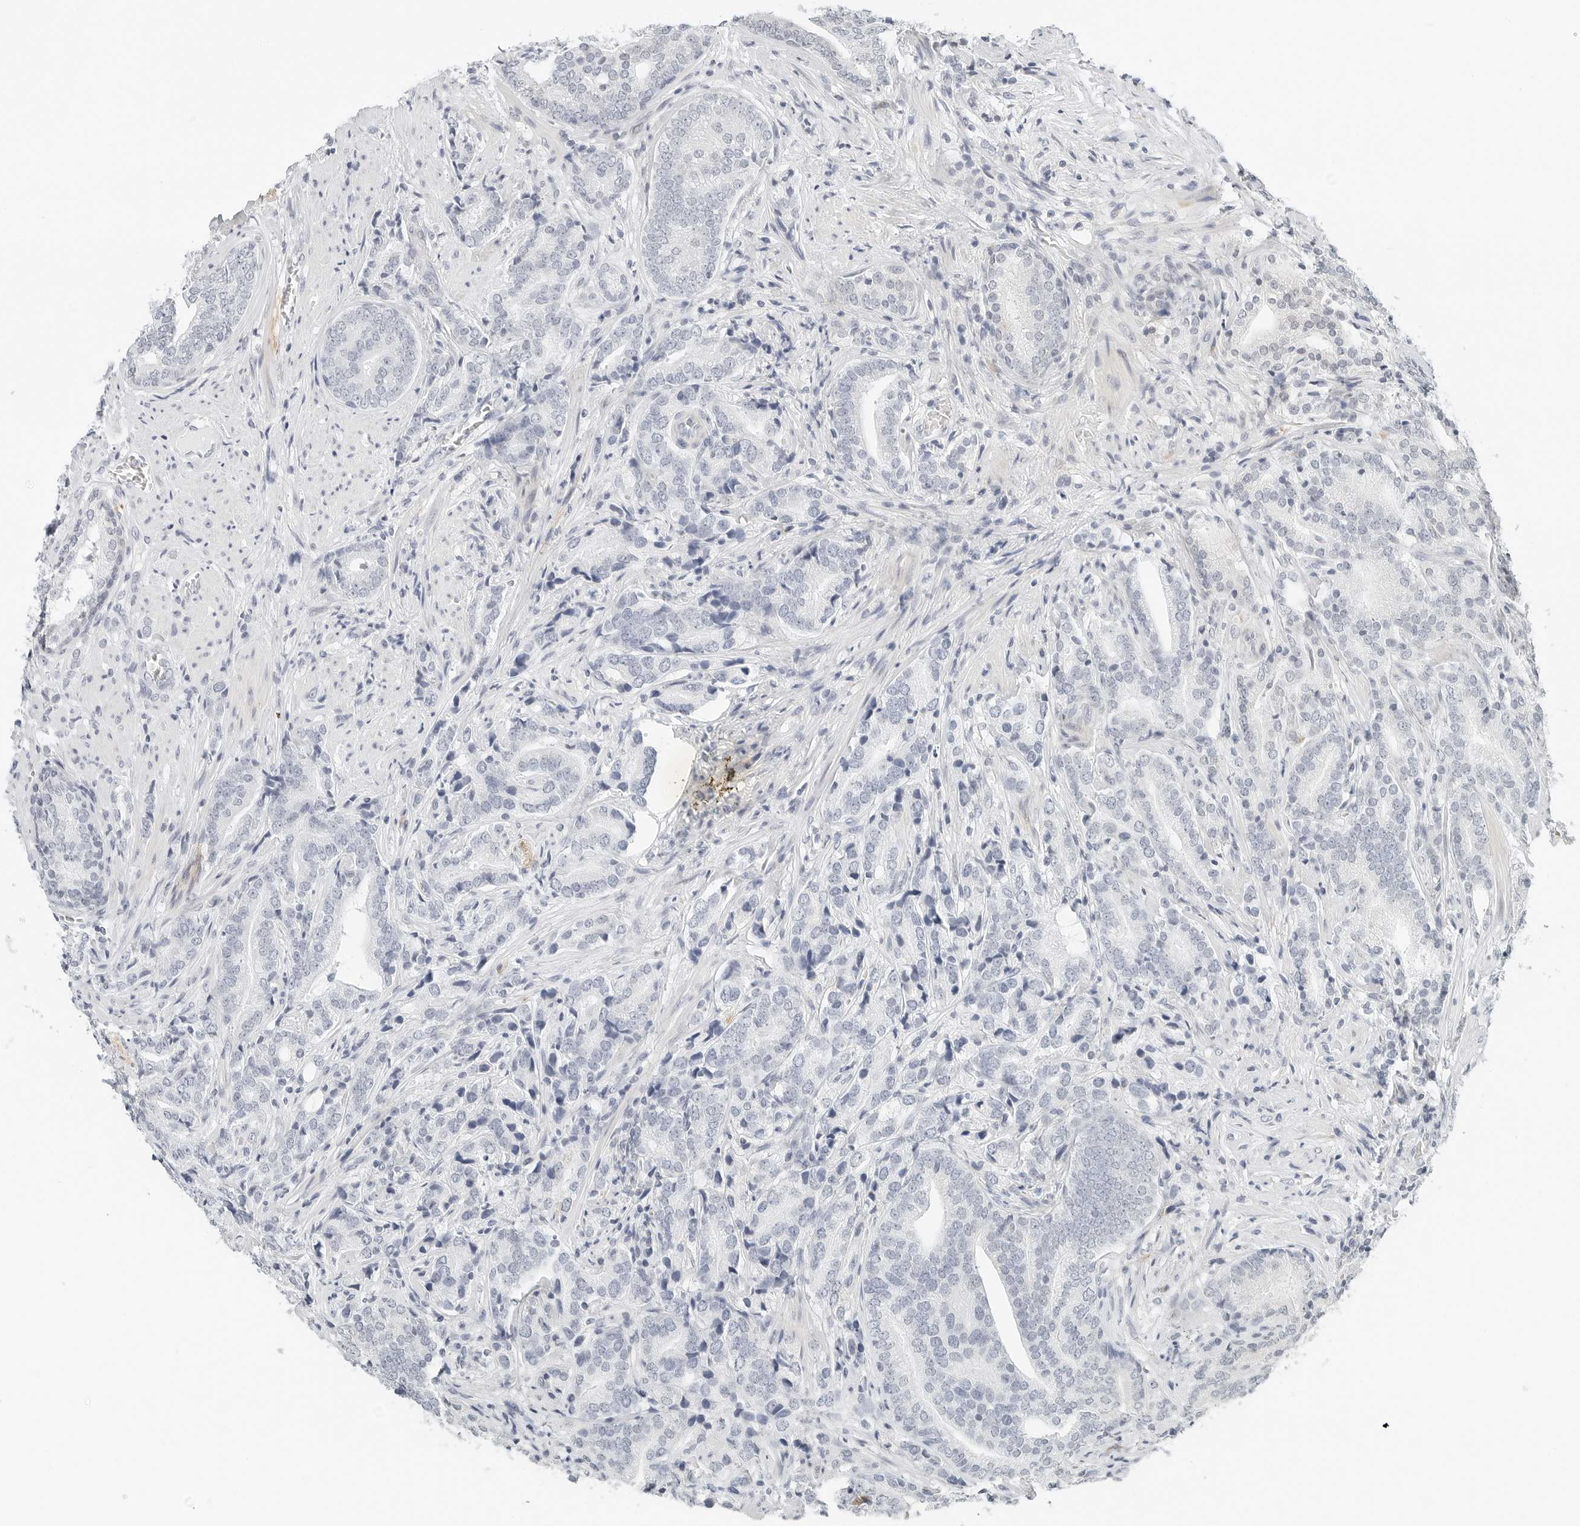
{"staining": {"intensity": "negative", "quantity": "none", "location": "none"}, "tissue": "prostate cancer", "cell_type": "Tumor cells", "image_type": "cancer", "snomed": [{"axis": "morphology", "description": "Adenocarcinoma, High grade"}, {"axis": "topography", "description": "Prostate"}], "caption": "Immunohistochemistry of human adenocarcinoma (high-grade) (prostate) demonstrates no staining in tumor cells.", "gene": "PARP10", "patient": {"sex": "male", "age": 57}}